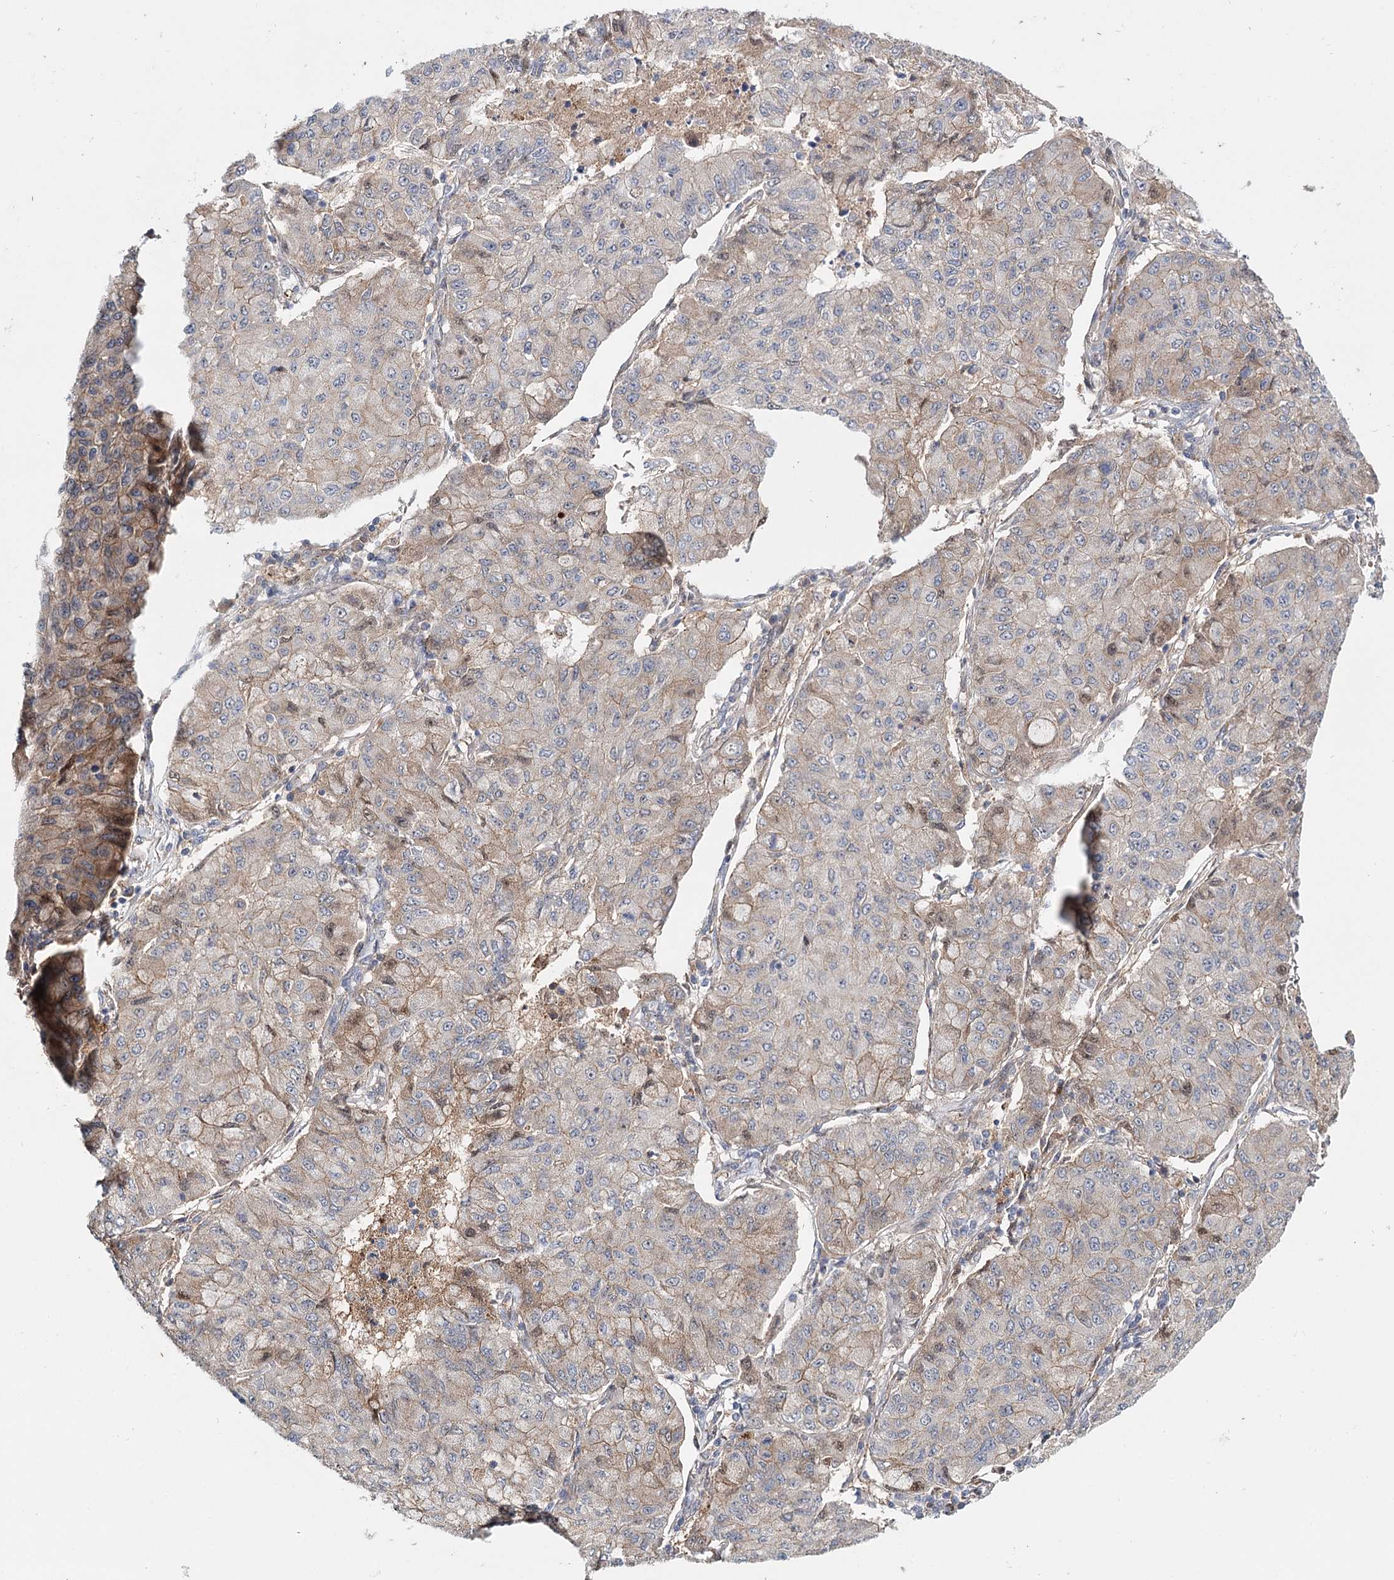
{"staining": {"intensity": "weak", "quantity": "<25%", "location": "cytoplasmic/membranous"}, "tissue": "lung cancer", "cell_type": "Tumor cells", "image_type": "cancer", "snomed": [{"axis": "morphology", "description": "Squamous cell carcinoma, NOS"}, {"axis": "topography", "description": "Lung"}], "caption": "DAB immunohistochemical staining of human squamous cell carcinoma (lung) displays no significant staining in tumor cells. (DAB immunohistochemistry, high magnification).", "gene": "PKP4", "patient": {"sex": "male", "age": 74}}